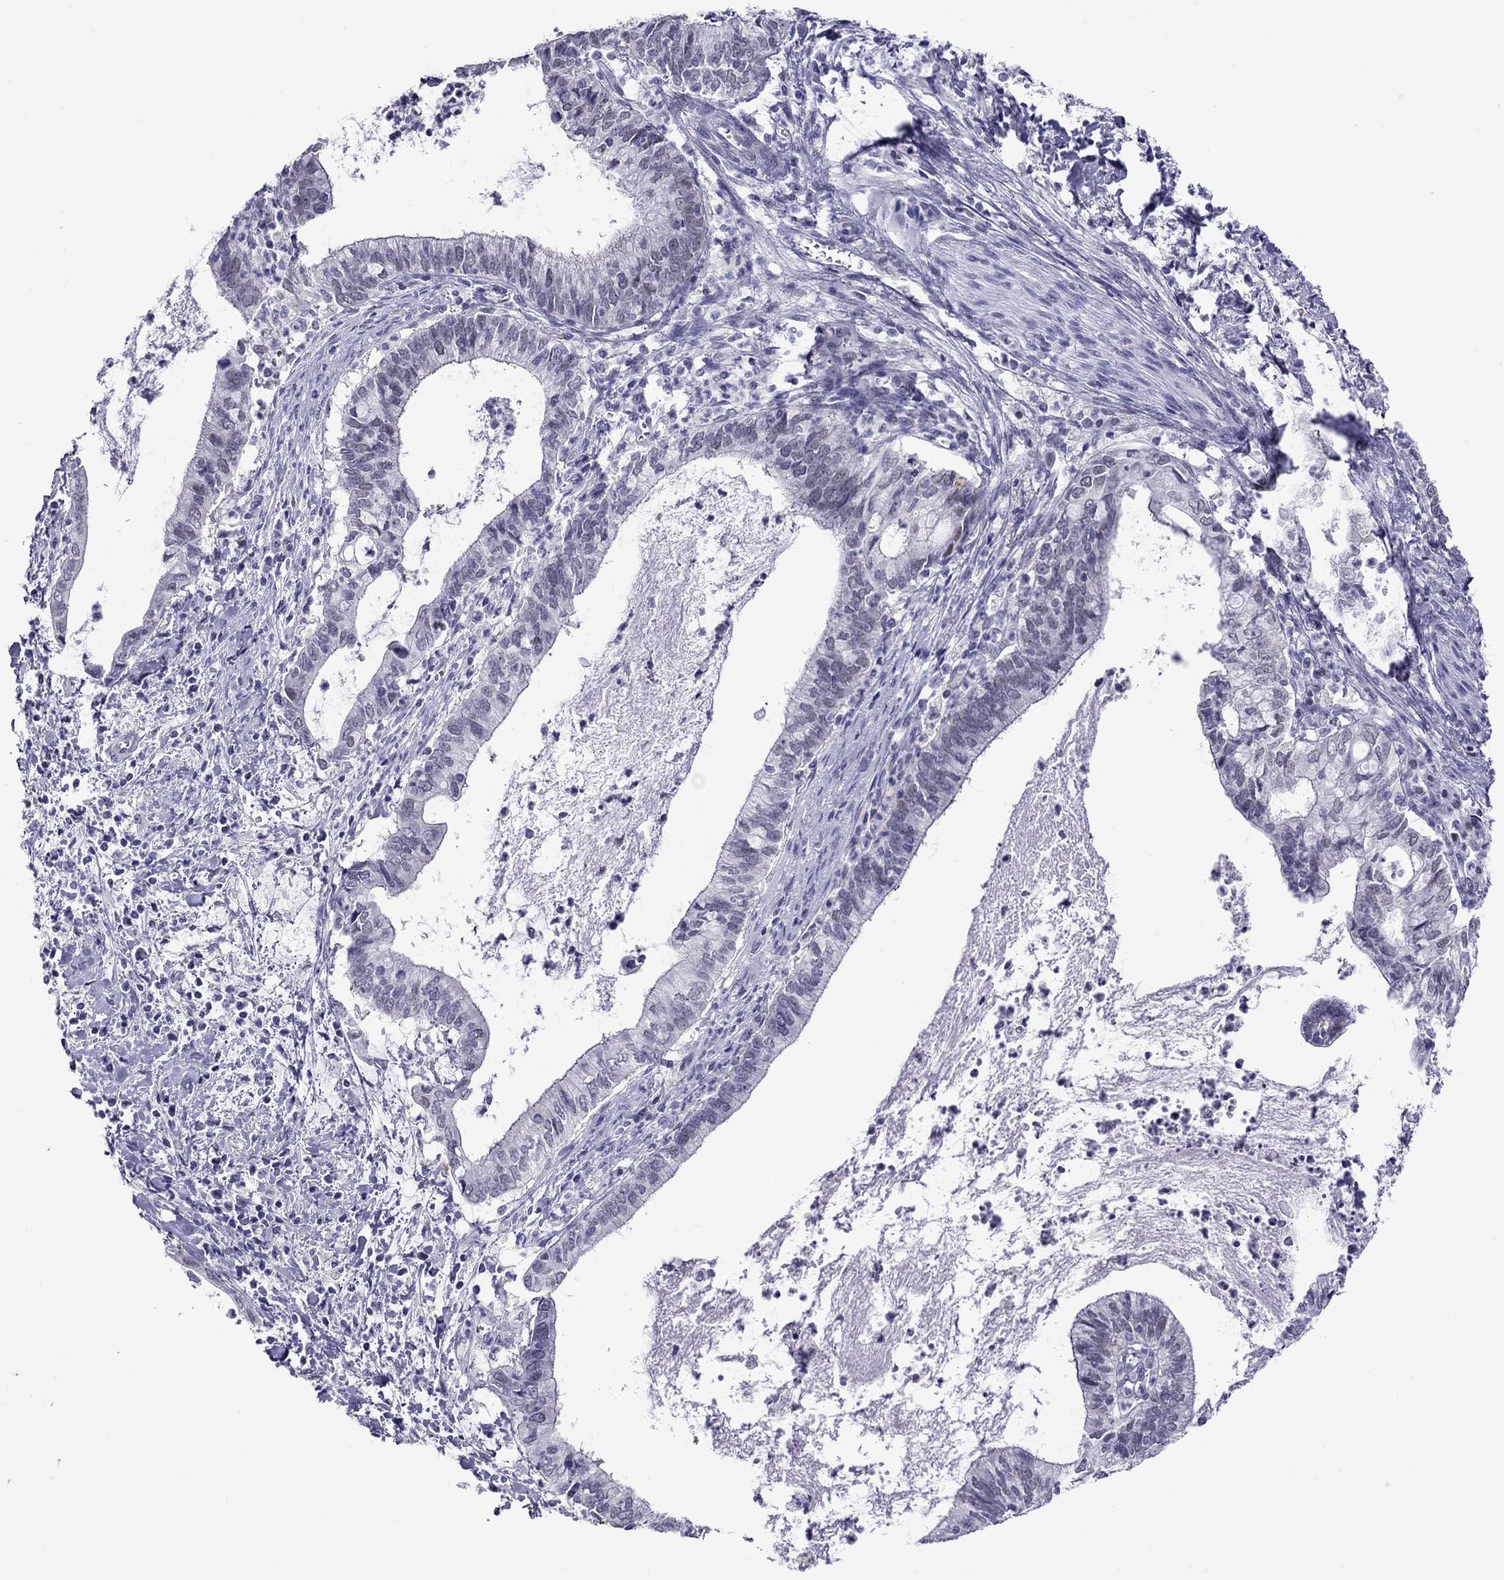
{"staining": {"intensity": "negative", "quantity": "none", "location": "none"}, "tissue": "cervical cancer", "cell_type": "Tumor cells", "image_type": "cancer", "snomed": [{"axis": "morphology", "description": "Adenocarcinoma, NOS"}, {"axis": "topography", "description": "Cervix"}], "caption": "An image of cervical adenocarcinoma stained for a protein reveals no brown staining in tumor cells.", "gene": "CHRNB3", "patient": {"sex": "female", "age": 42}}